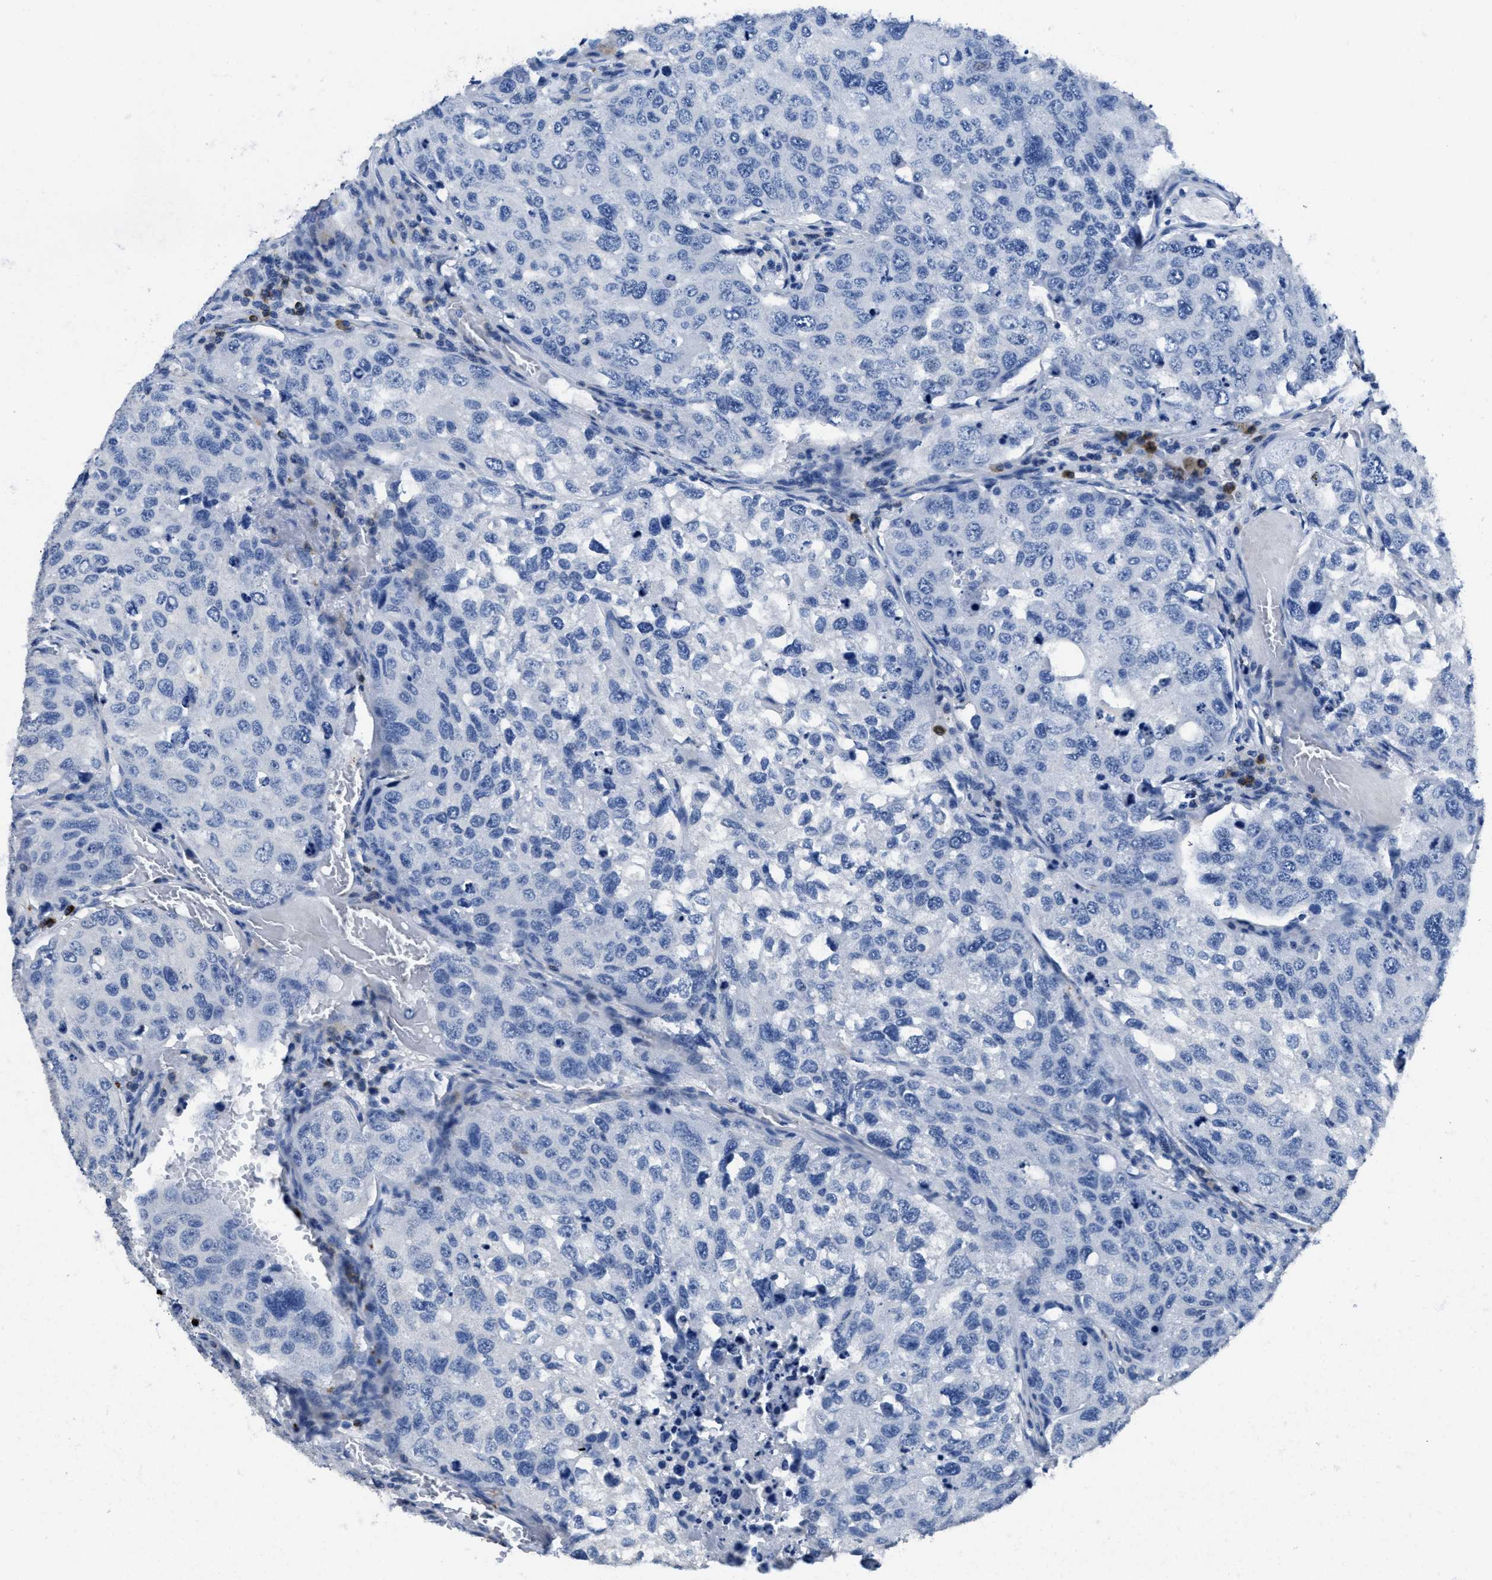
{"staining": {"intensity": "negative", "quantity": "none", "location": "none"}, "tissue": "urothelial cancer", "cell_type": "Tumor cells", "image_type": "cancer", "snomed": [{"axis": "morphology", "description": "Urothelial carcinoma, High grade"}, {"axis": "topography", "description": "Lymph node"}, {"axis": "topography", "description": "Urinary bladder"}], "caption": "Photomicrograph shows no significant protein positivity in tumor cells of urothelial carcinoma (high-grade).", "gene": "ITGA3", "patient": {"sex": "male", "age": 51}}